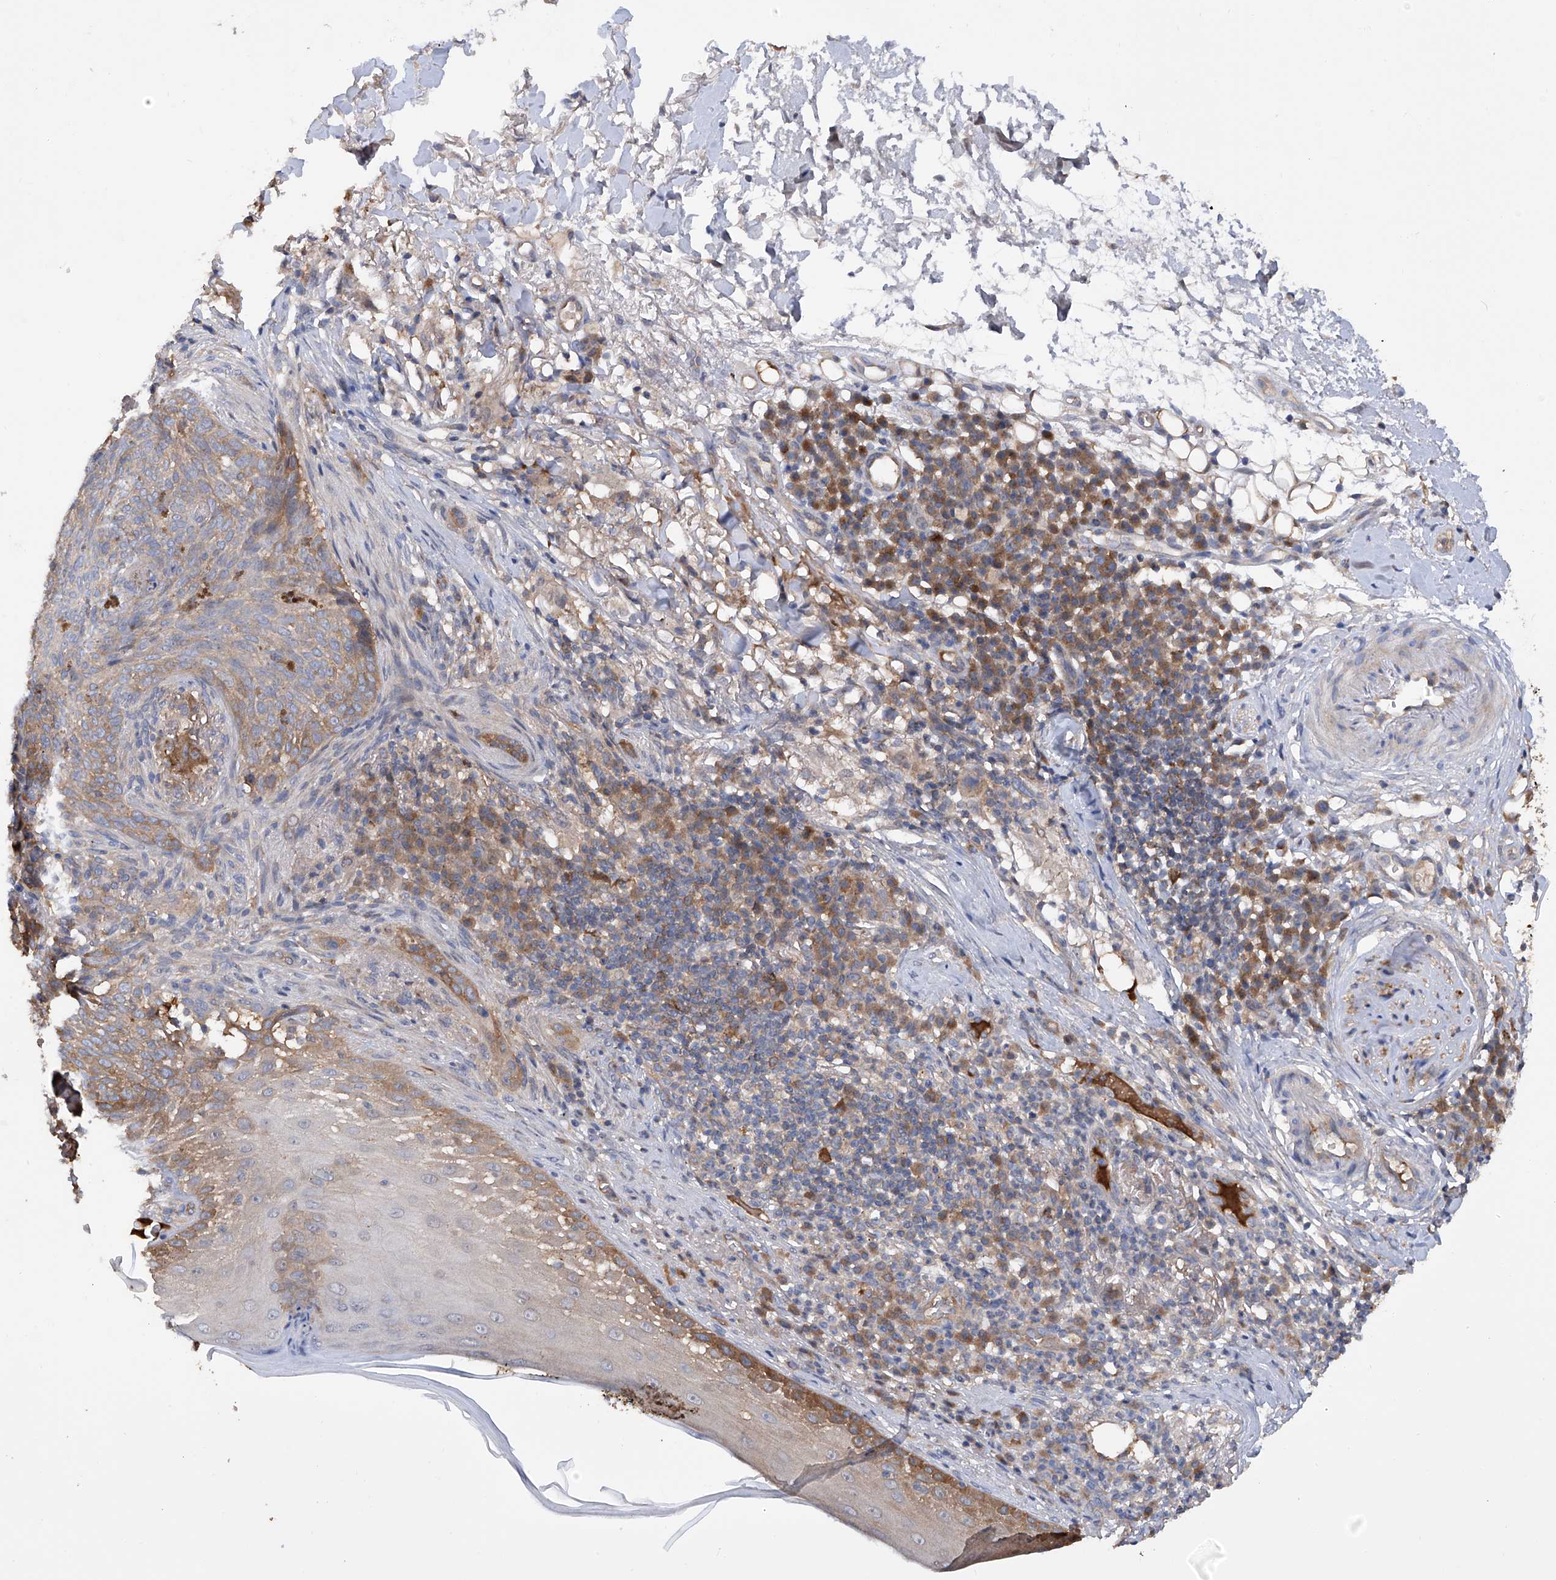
{"staining": {"intensity": "weak", "quantity": "25%-75%", "location": "cytoplasmic/membranous"}, "tissue": "skin cancer", "cell_type": "Tumor cells", "image_type": "cancer", "snomed": [{"axis": "morphology", "description": "Basal cell carcinoma"}, {"axis": "topography", "description": "Skin"}], "caption": "Immunohistochemistry (IHC) photomicrograph of neoplastic tissue: human skin cancer stained using immunohistochemistry shows low levels of weak protein expression localized specifically in the cytoplasmic/membranous of tumor cells, appearing as a cytoplasmic/membranous brown color.", "gene": "NUDT17", "patient": {"sex": "male", "age": 85}}